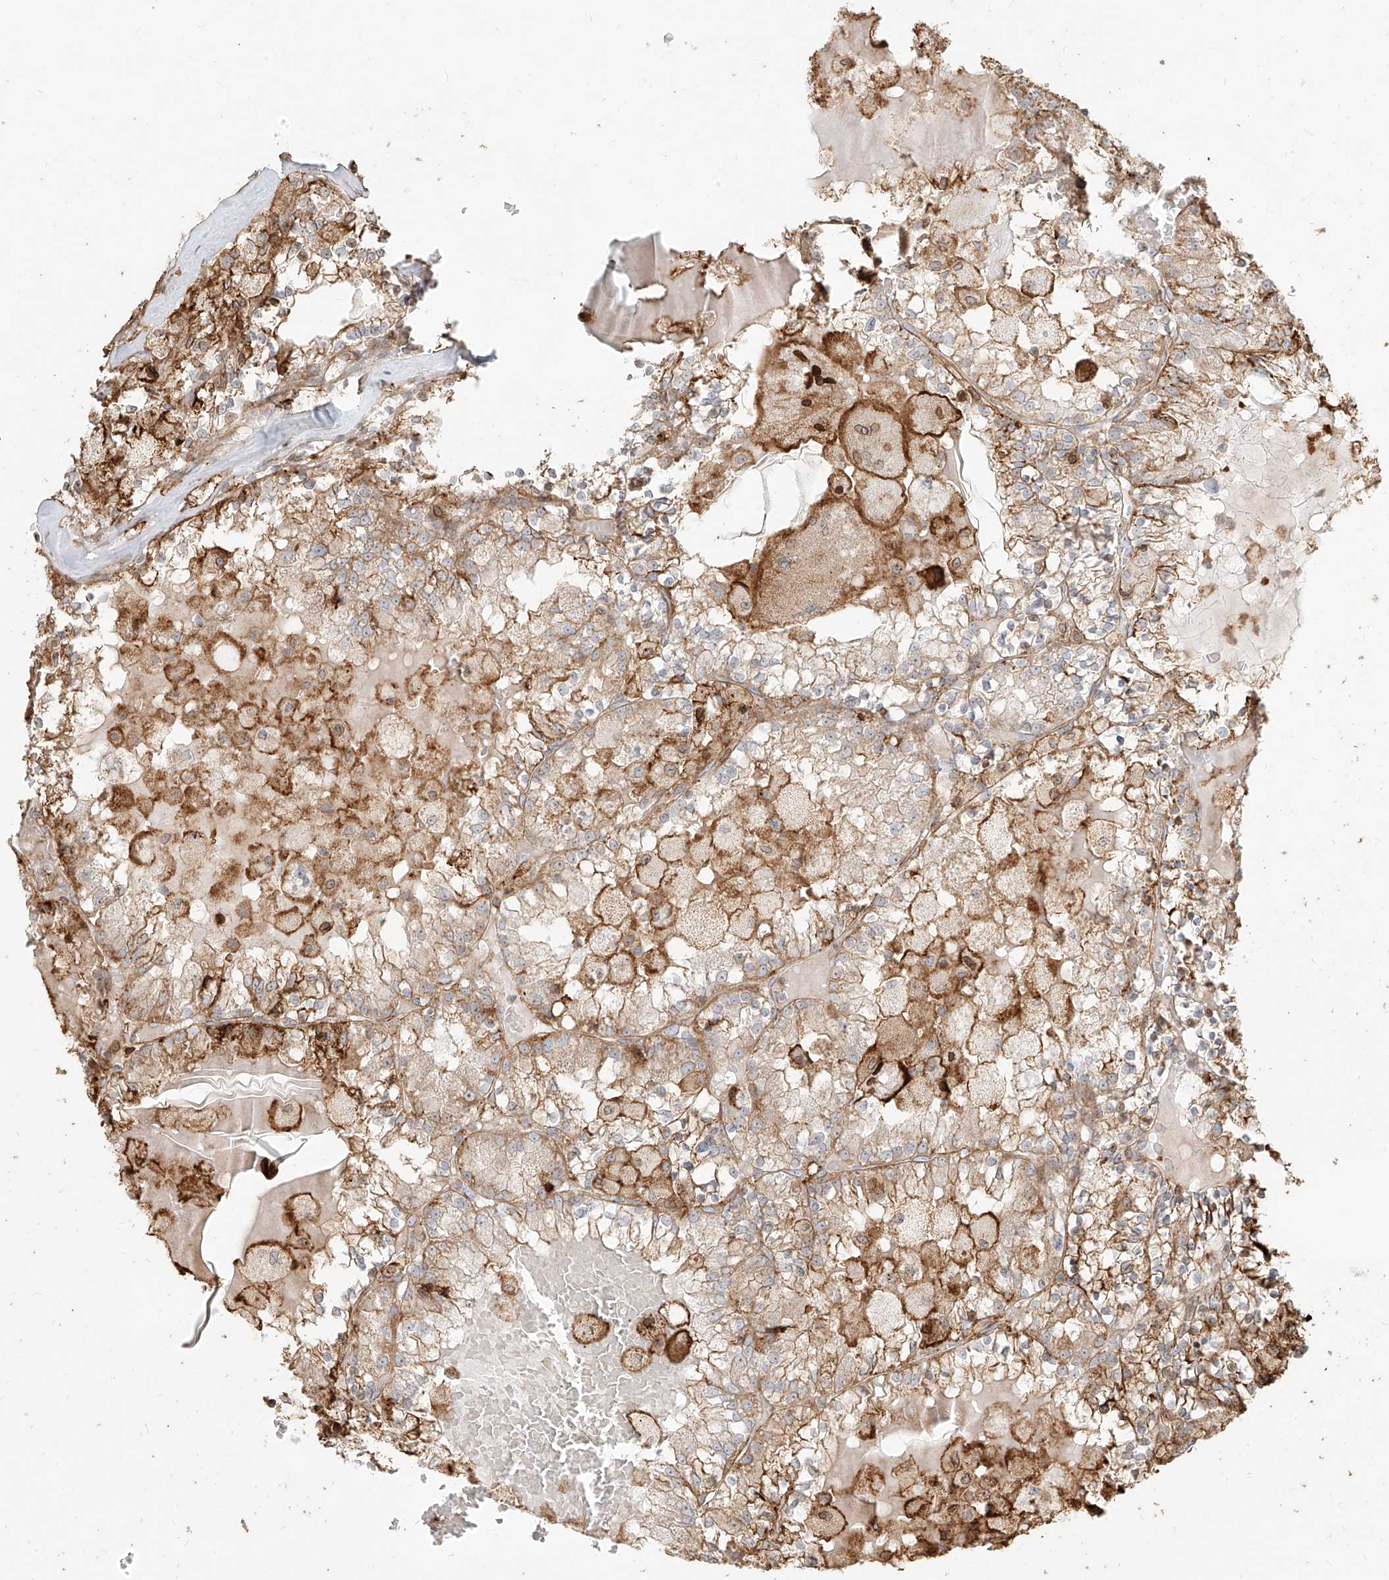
{"staining": {"intensity": "weak", "quantity": "25%-75%", "location": "cytoplasmic/membranous"}, "tissue": "renal cancer", "cell_type": "Tumor cells", "image_type": "cancer", "snomed": [{"axis": "morphology", "description": "Adenocarcinoma, NOS"}, {"axis": "topography", "description": "Kidney"}], "caption": "An image showing weak cytoplasmic/membranous expression in approximately 25%-75% of tumor cells in renal cancer, as visualized by brown immunohistochemical staining.", "gene": "MTX2", "patient": {"sex": "female", "age": 56}}